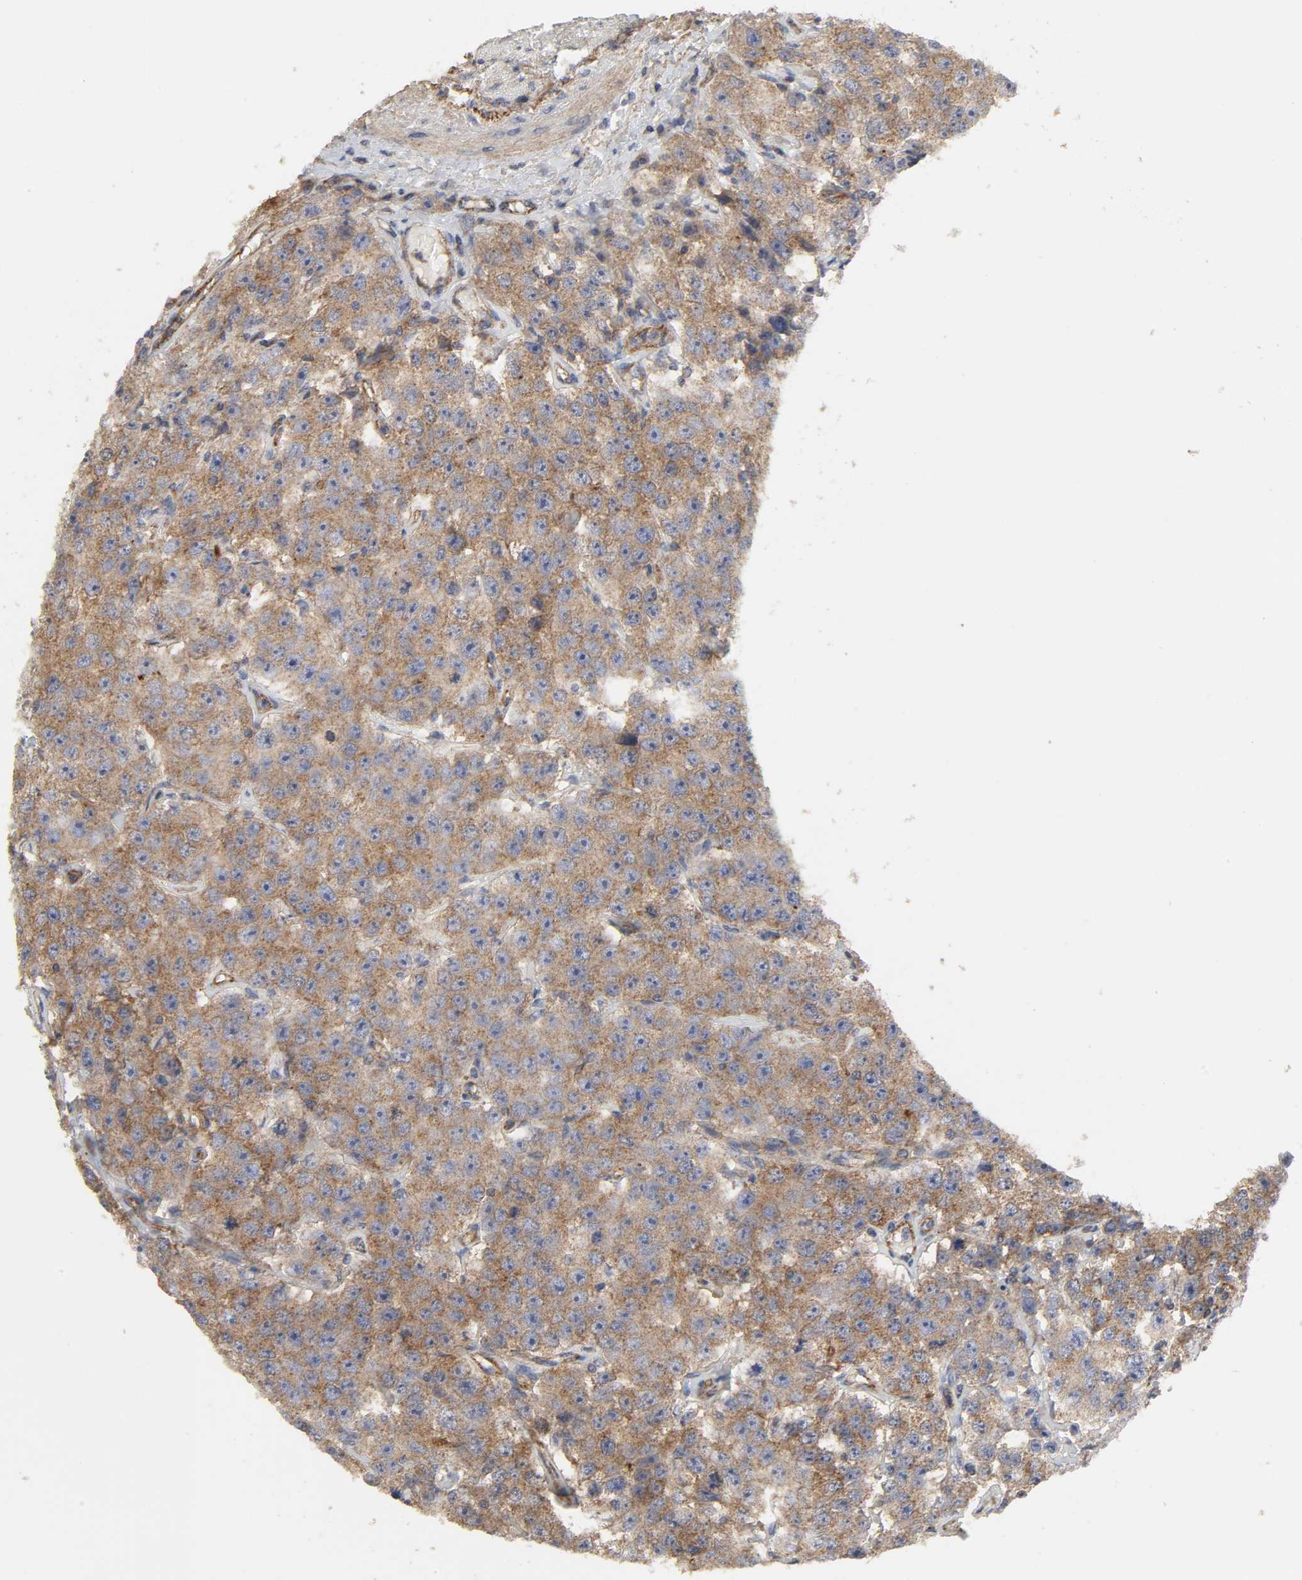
{"staining": {"intensity": "strong", "quantity": ">75%", "location": "cytoplasmic/membranous,nuclear"}, "tissue": "testis cancer", "cell_type": "Tumor cells", "image_type": "cancer", "snomed": [{"axis": "morphology", "description": "Seminoma, NOS"}, {"axis": "topography", "description": "Testis"}], "caption": "Protein staining of testis cancer (seminoma) tissue reveals strong cytoplasmic/membranous and nuclear positivity in about >75% of tumor cells. Nuclei are stained in blue.", "gene": "SH3GLB1", "patient": {"sex": "male", "age": 52}}